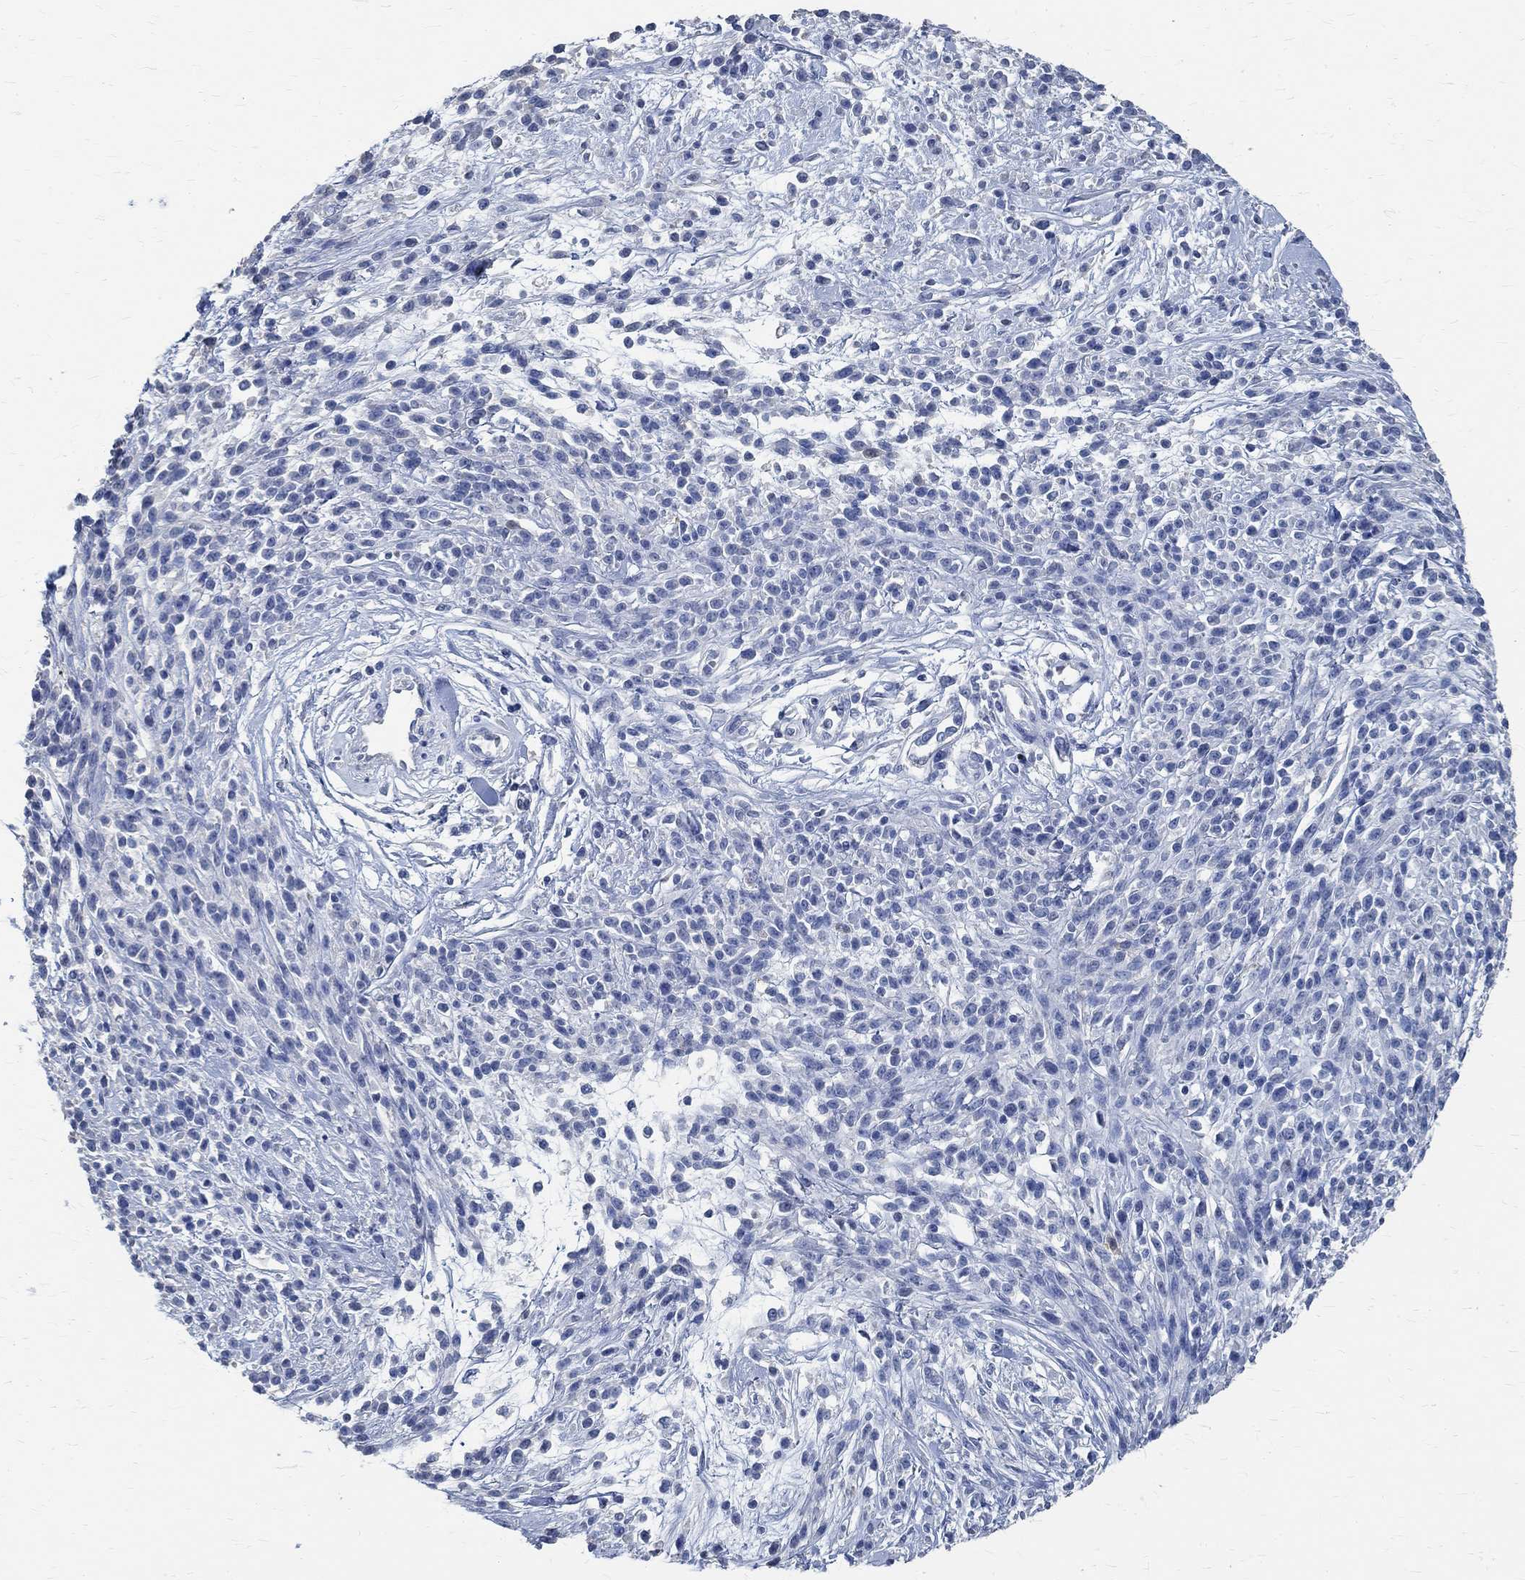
{"staining": {"intensity": "negative", "quantity": "none", "location": "none"}, "tissue": "melanoma", "cell_type": "Tumor cells", "image_type": "cancer", "snomed": [{"axis": "morphology", "description": "Malignant melanoma, NOS"}, {"axis": "topography", "description": "Skin"}, {"axis": "topography", "description": "Skin of trunk"}], "caption": "Malignant melanoma was stained to show a protein in brown. There is no significant staining in tumor cells. (Brightfield microscopy of DAB (3,3'-diaminobenzidine) IHC at high magnification).", "gene": "PRX", "patient": {"sex": "male", "age": 74}}